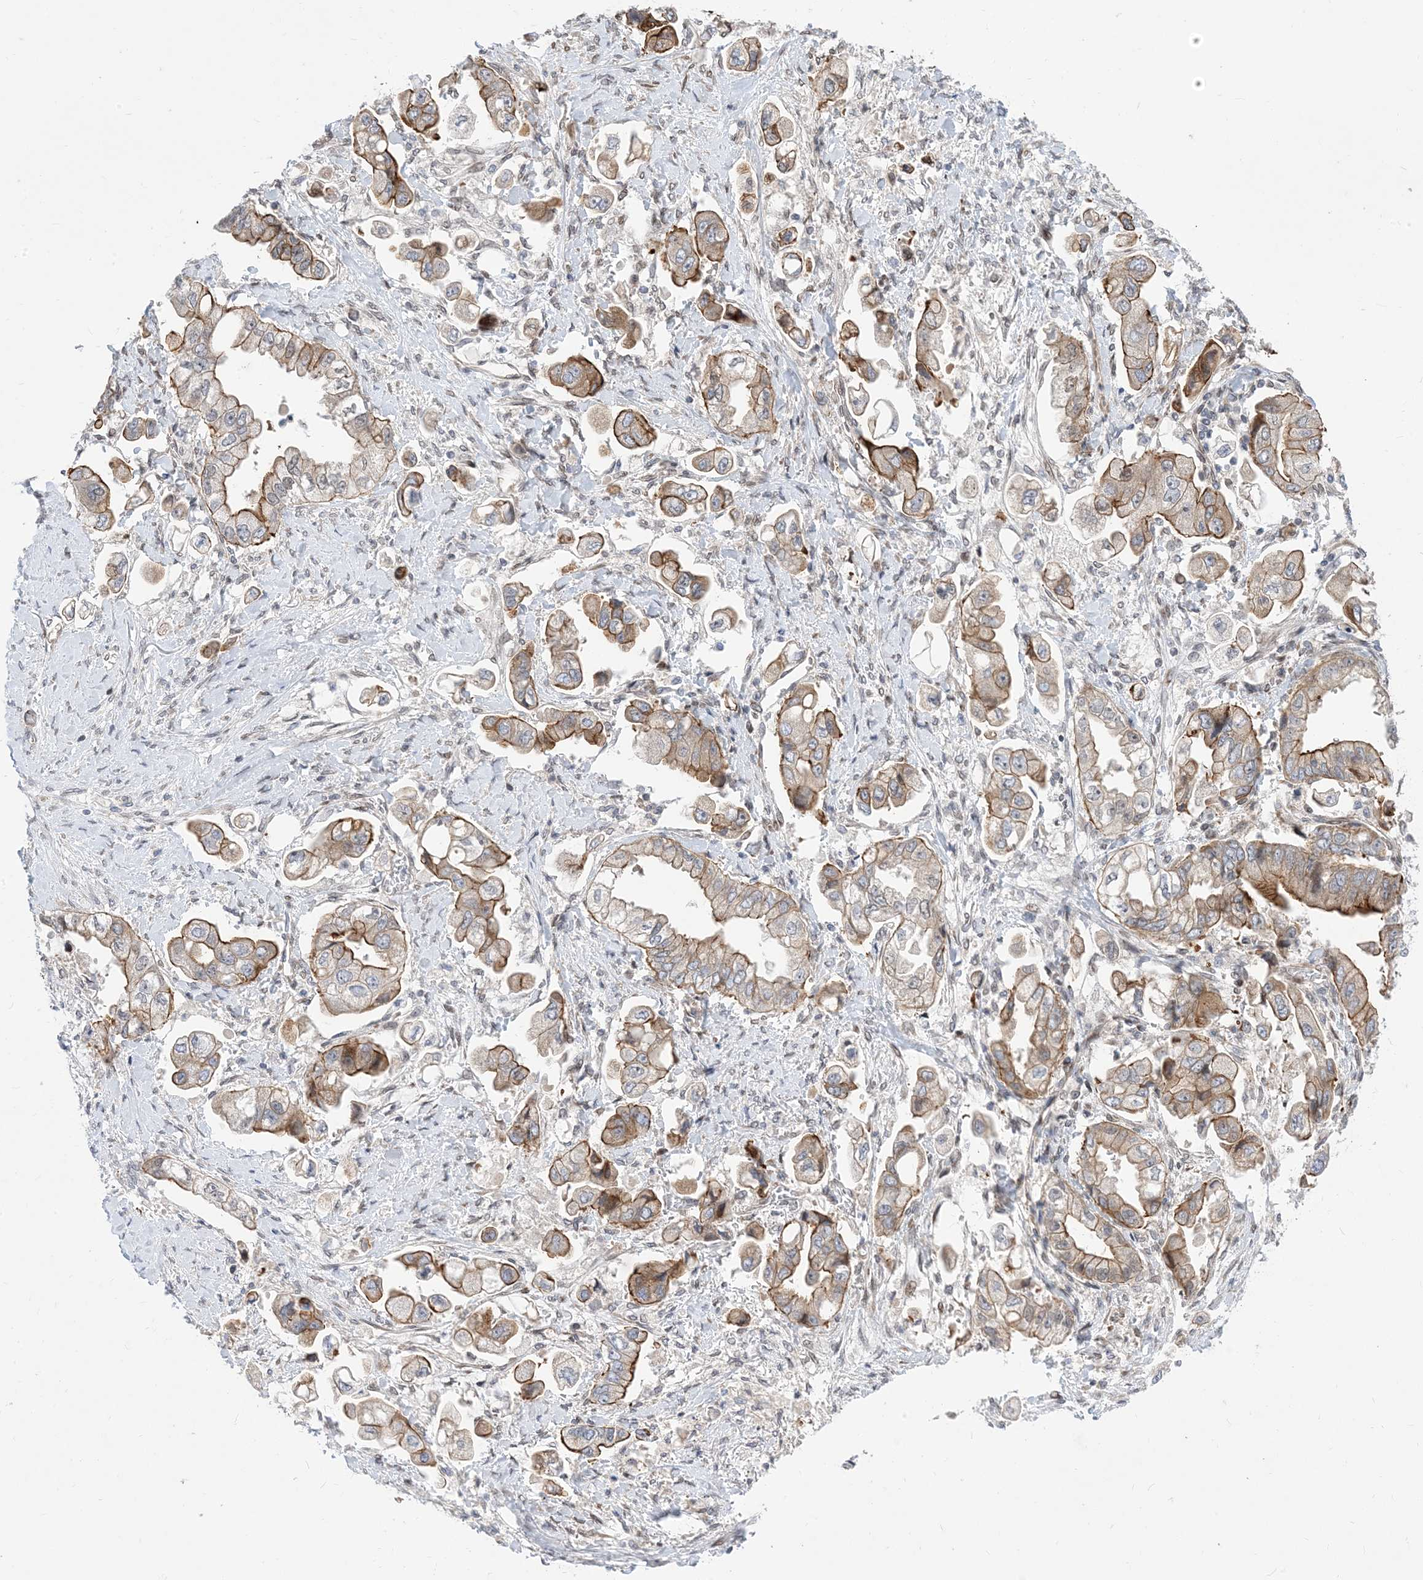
{"staining": {"intensity": "moderate", "quantity": ">75%", "location": "cytoplasmic/membranous"}, "tissue": "stomach cancer", "cell_type": "Tumor cells", "image_type": "cancer", "snomed": [{"axis": "morphology", "description": "Adenocarcinoma, NOS"}, {"axis": "topography", "description": "Stomach"}], "caption": "The immunohistochemical stain highlights moderate cytoplasmic/membranous staining in tumor cells of stomach cancer (adenocarcinoma) tissue.", "gene": "TYSND1", "patient": {"sex": "male", "age": 62}}